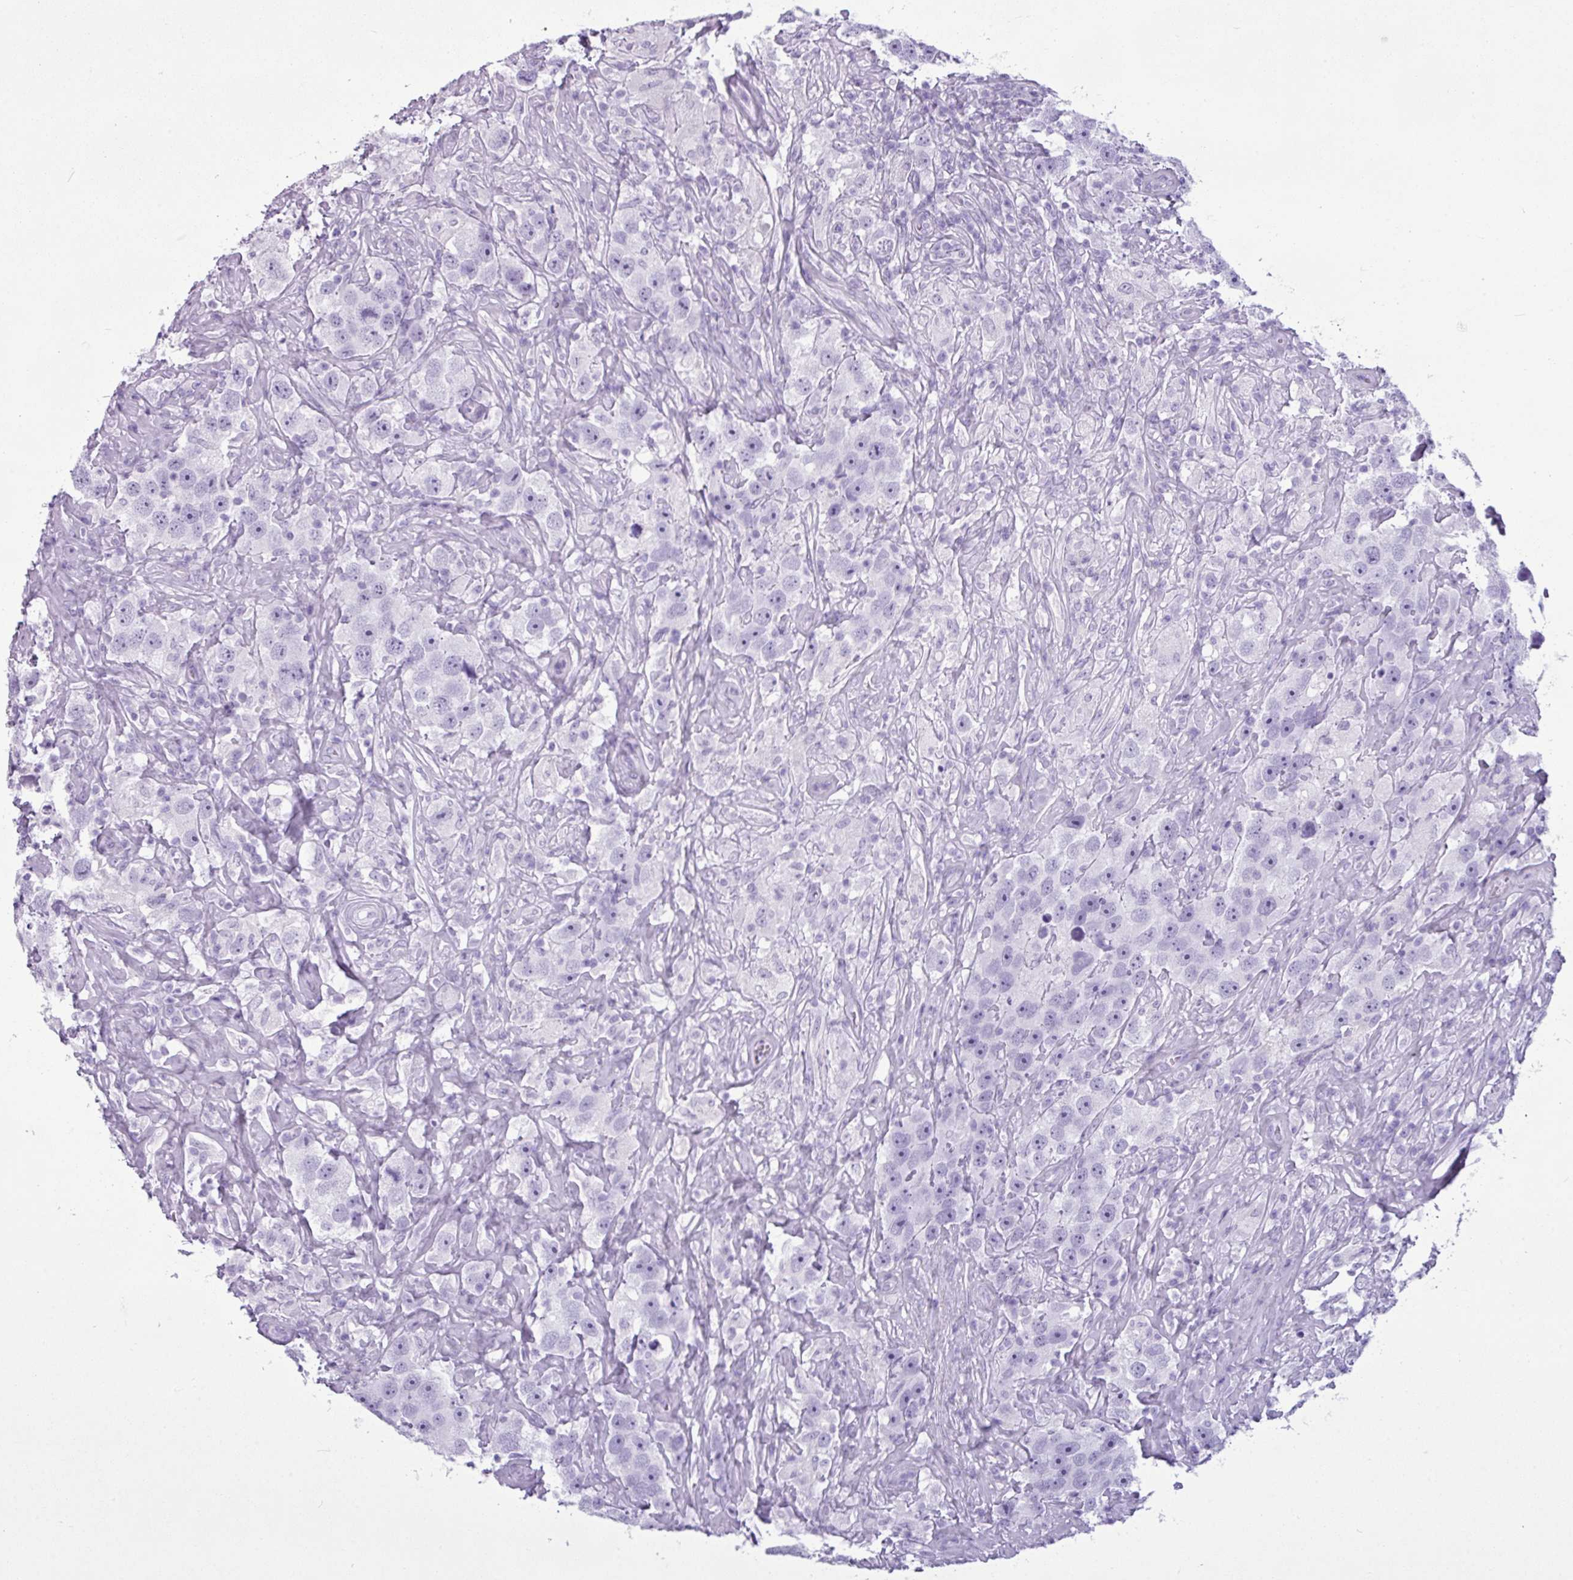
{"staining": {"intensity": "negative", "quantity": "none", "location": "none"}, "tissue": "testis cancer", "cell_type": "Tumor cells", "image_type": "cancer", "snomed": [{"axis": "morphology", "description": "Seminoma, NOS"}, {"axis": "topography", "description": "Testis"}], "caption": "Seminoma (testis) was stained to show a protein in brown. There is no significant positivity in tumor cells. (DAB (3,3'-diaminobenzidine) IHC, high magnification).", "gene": "AMY1B", "patient": {"sex": "male", "age": 49}}